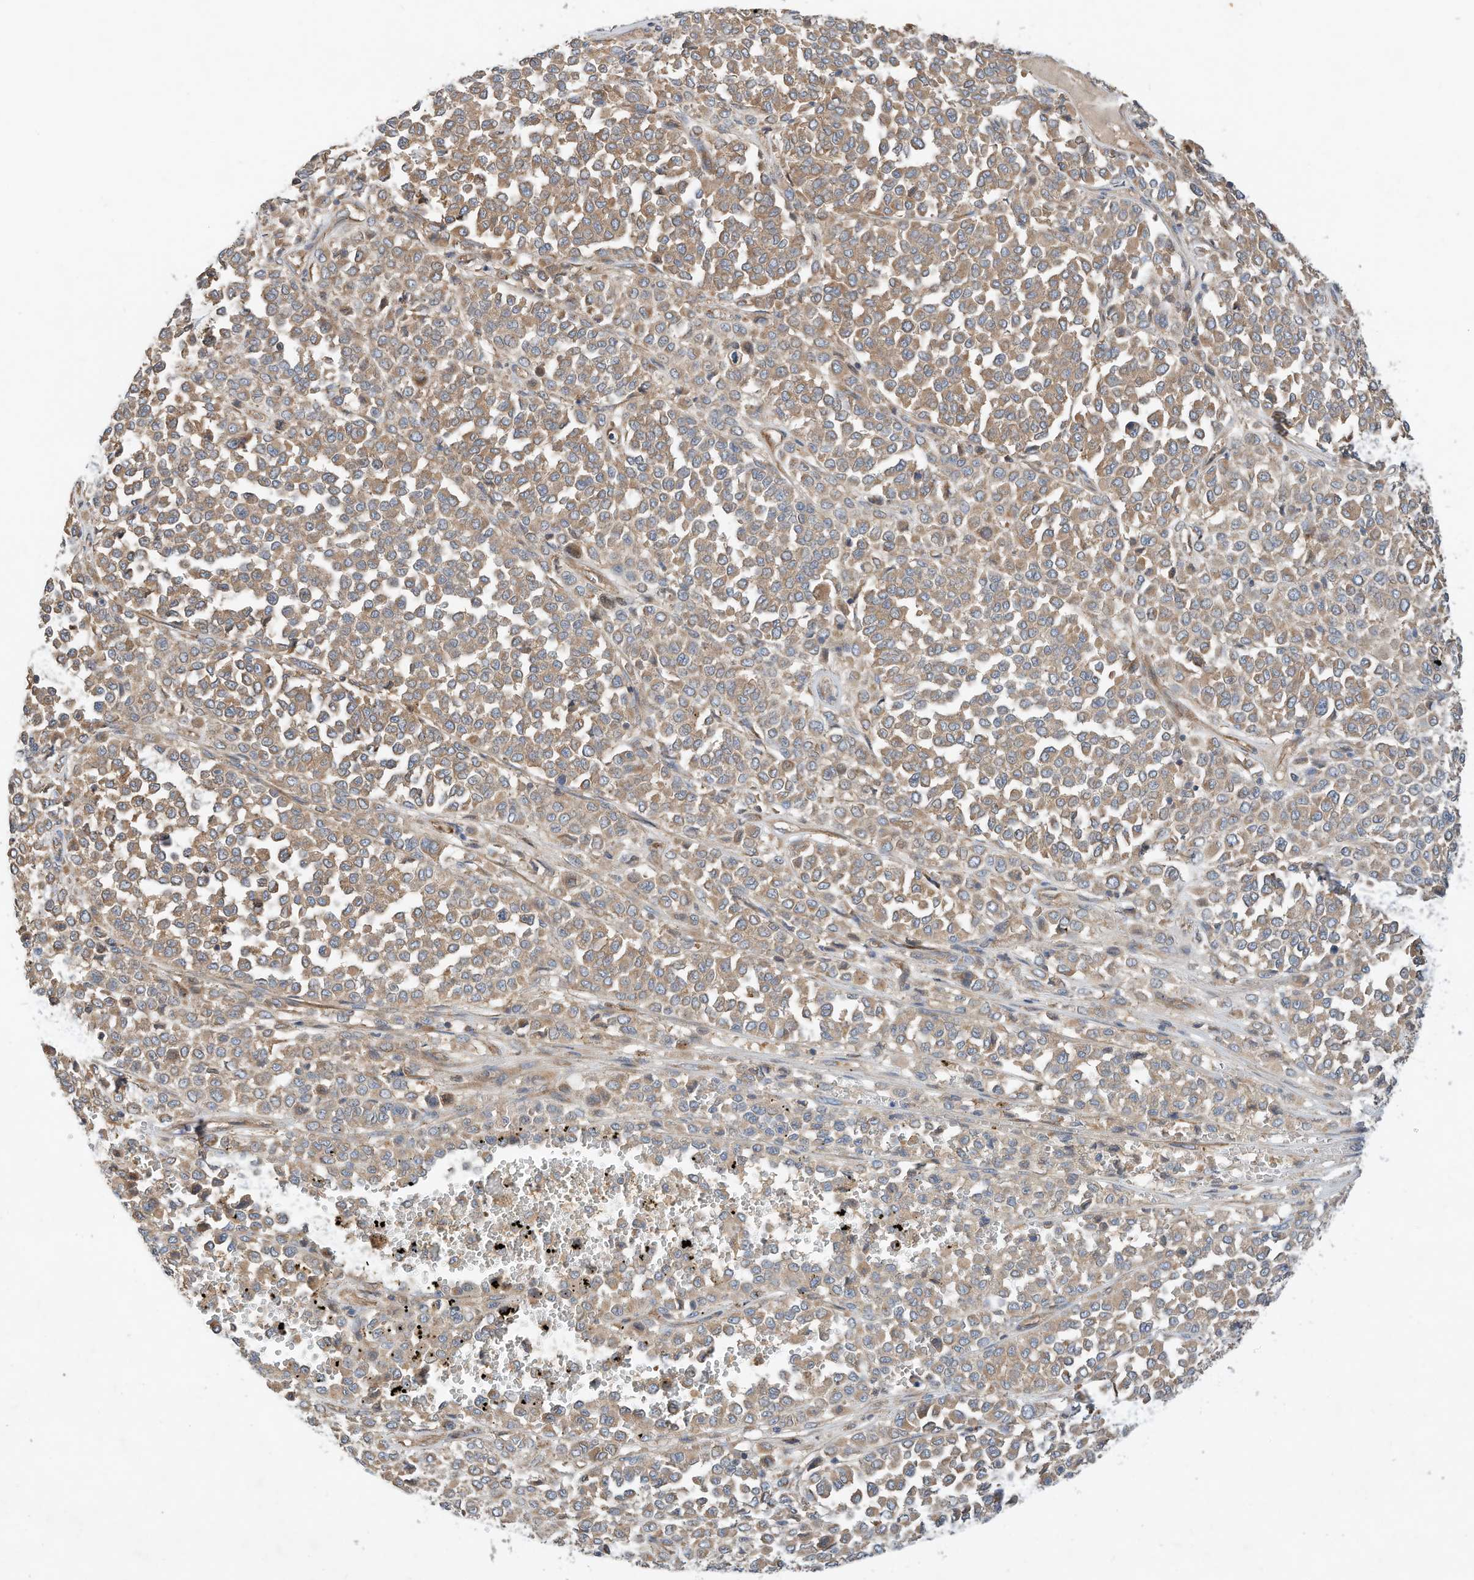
{"staining": {"intensity": "moderate", "quantity": ">75%", "location": "cytoplasmic/membranous"}, "tissue": "melanoma", "cell_type": "Tumor cells", "image_type": "cancer", "snomed": [{"axis": "morphology", "description": "Malignant melanoma, Metastatic site"}, {"axis": "topography", "description": "Pancreas"}], "caption": "This micrograph reveals immunohistochemistry (IHC) staining of human melanoma, with medium moderate cytoplasmic/membranous positivity in approximately >75% of tumor cells.", "gene": "CPAMD8", "patient": {"sex": "female", "age": 30}}